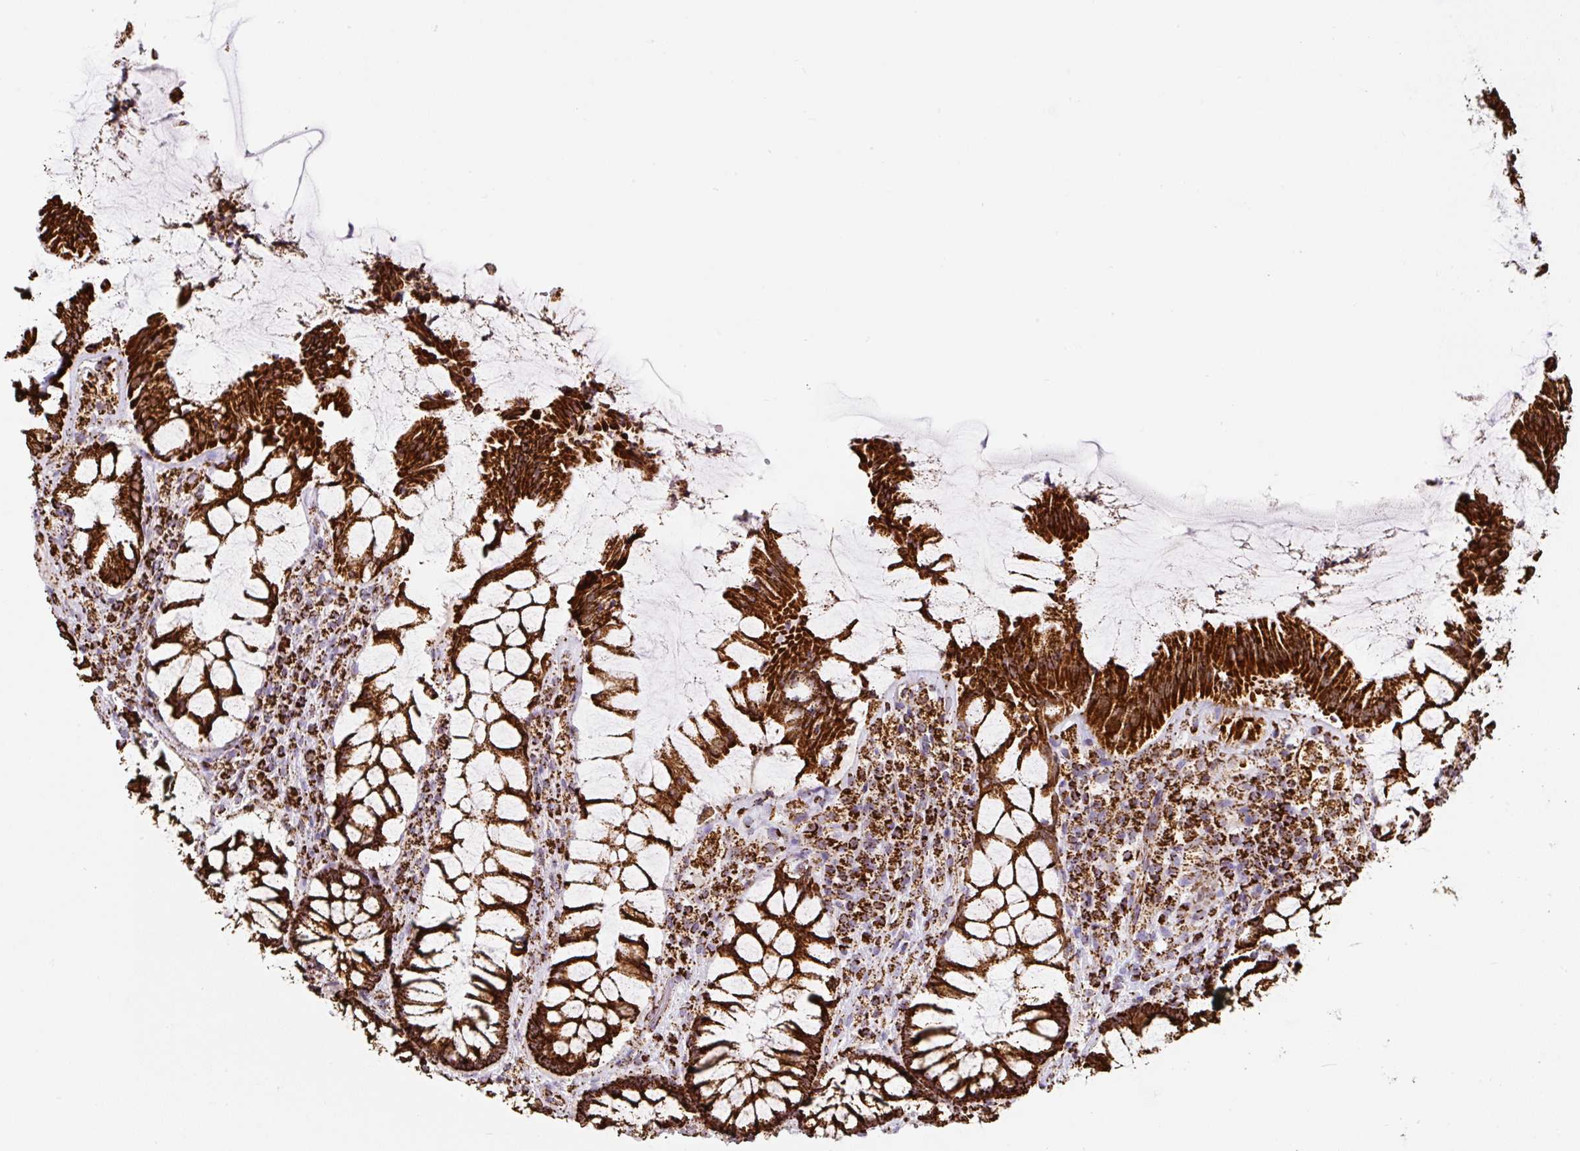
{"staining": {"intensity": "strong", "quantity": ">75%", "location": "cytoplasmic/membranous"}, "tissue": "rectum", "cell_type": "Glandular cells", "image_type": "normal", "snomed": [{"axis": "morphology", "description": "Normal tissue, NOS"}, {"axis": "topography", "description": "Rectum"}], "caption": "Immunohistochemical staining of normal rectum shows high levels of strong cytoplasmic/membranous staining in approximately >75% of glandular cells.", "gene": "ATP5F1A", "patient": {"sex": "female", "age": 58}}